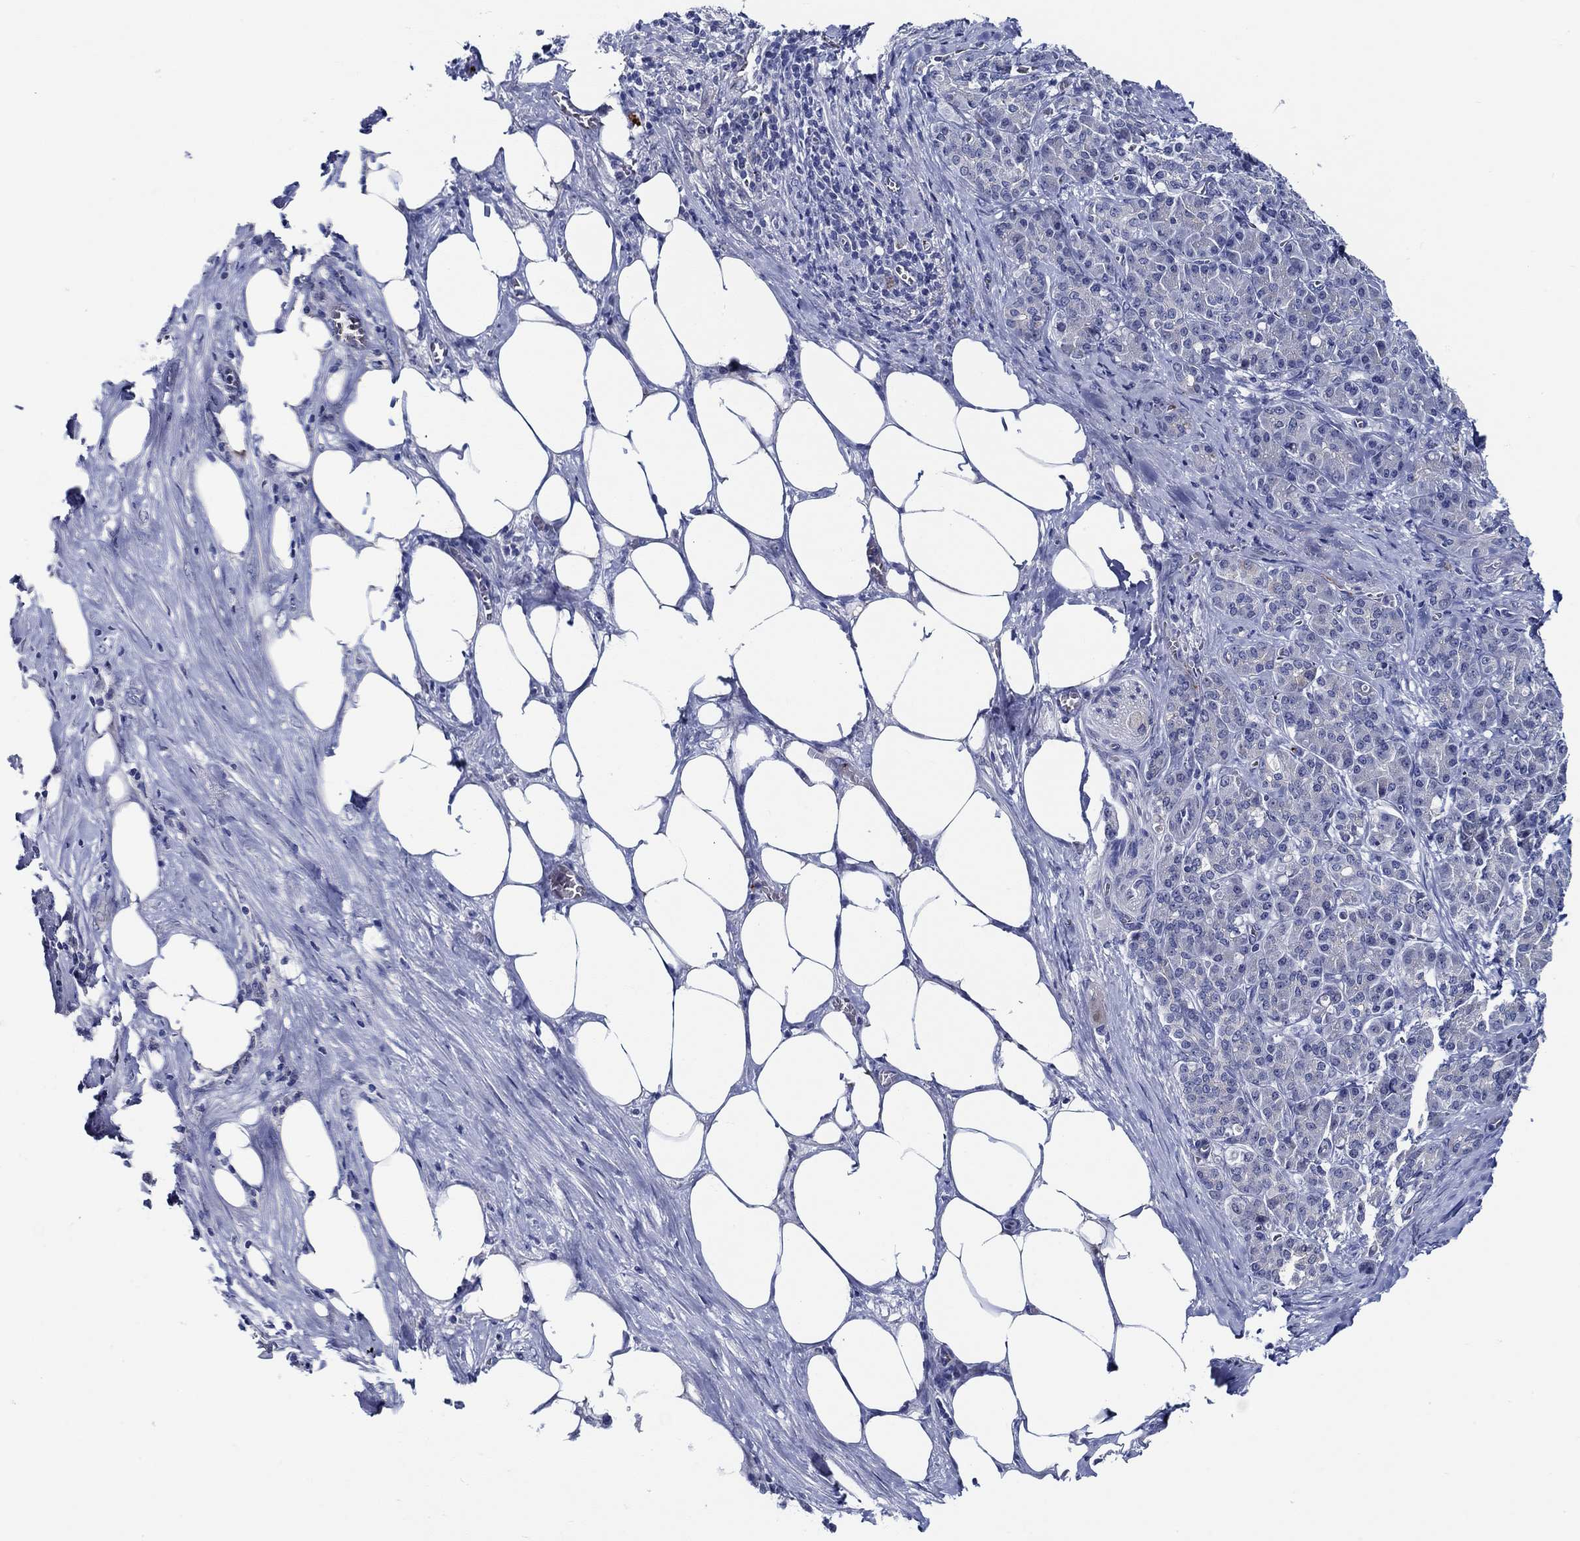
{"staining": {"intensity": "negative", "quantity": "none", "location": "none"}, "tissue": "pancreatic cancer", "cell_type": "Tumor cells", "image_type": "cancer", "snomed": [{"axis": "morphology", "description": "Adenocarcinoma, NOS"}, {"axis": "topography", "description": "Pancreas"}], "caption": "A high-resolution micrograph shows immunohistochemistry staining of adenocarcinoma (pancreatic), which displays no significant staining in tumor cells.", "gene": "ALOX12", "patient": {"sex": "male", "age": 57}}